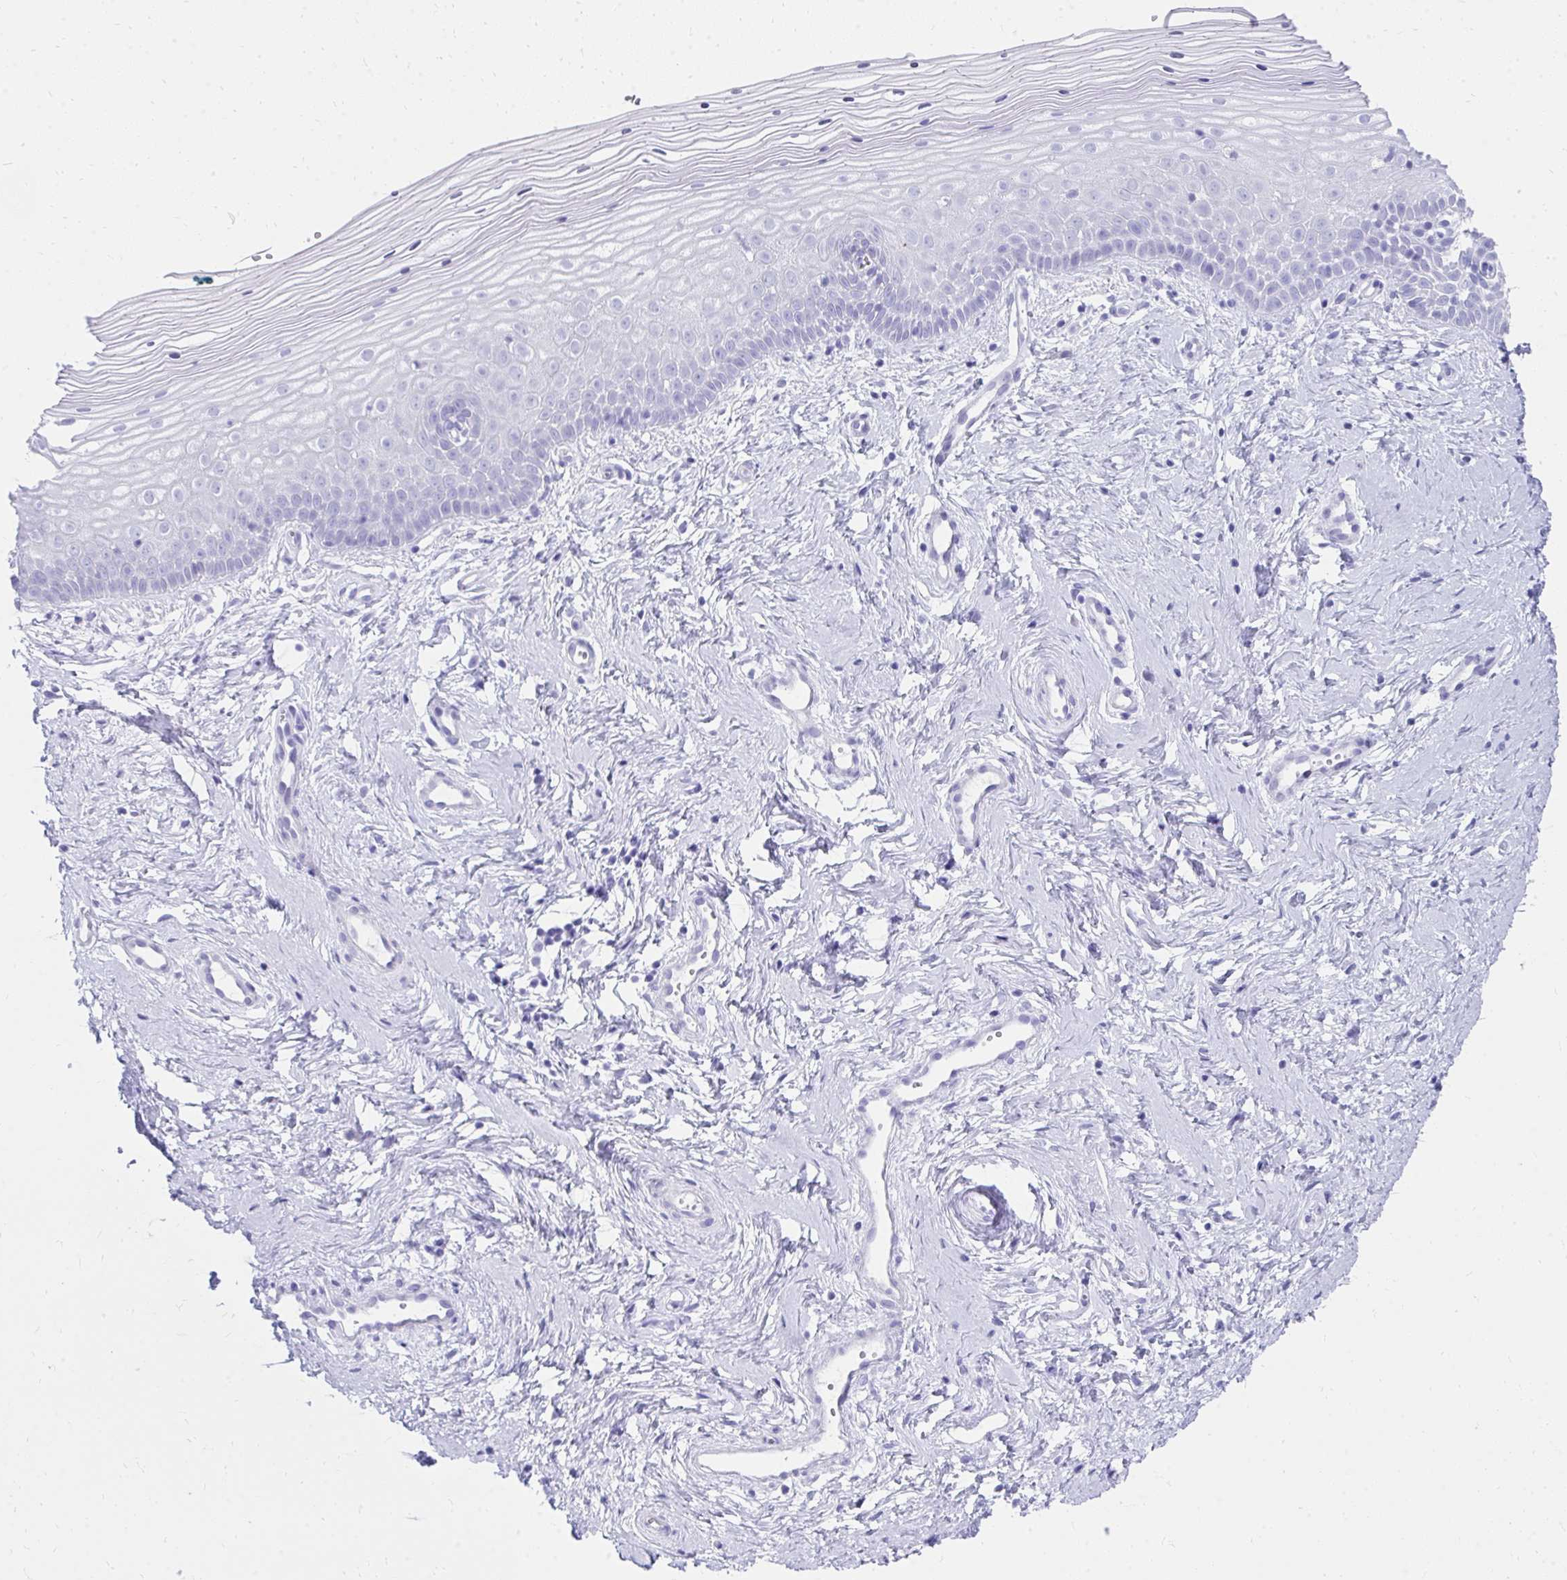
{"staining": {"intensity": "negative", "quantity": "none", "location": "none"}, "tissue": "vagina", "cell_type": "Squamous epithelial cells", "image_type": "normal", "snomed": [{"axis": "morphology", "description": "Normal tissue, NOS"}, {"axis": "topography", "description": "Vagina"}], "caption": "The photomicrograph reveals no significant expression in squamous epithelial cells of vagina. (Immunohistochemistry, brightfield microscopy, high magnification).", "gene": "HGD", "patient": {"sex": "female", "age": 38}}